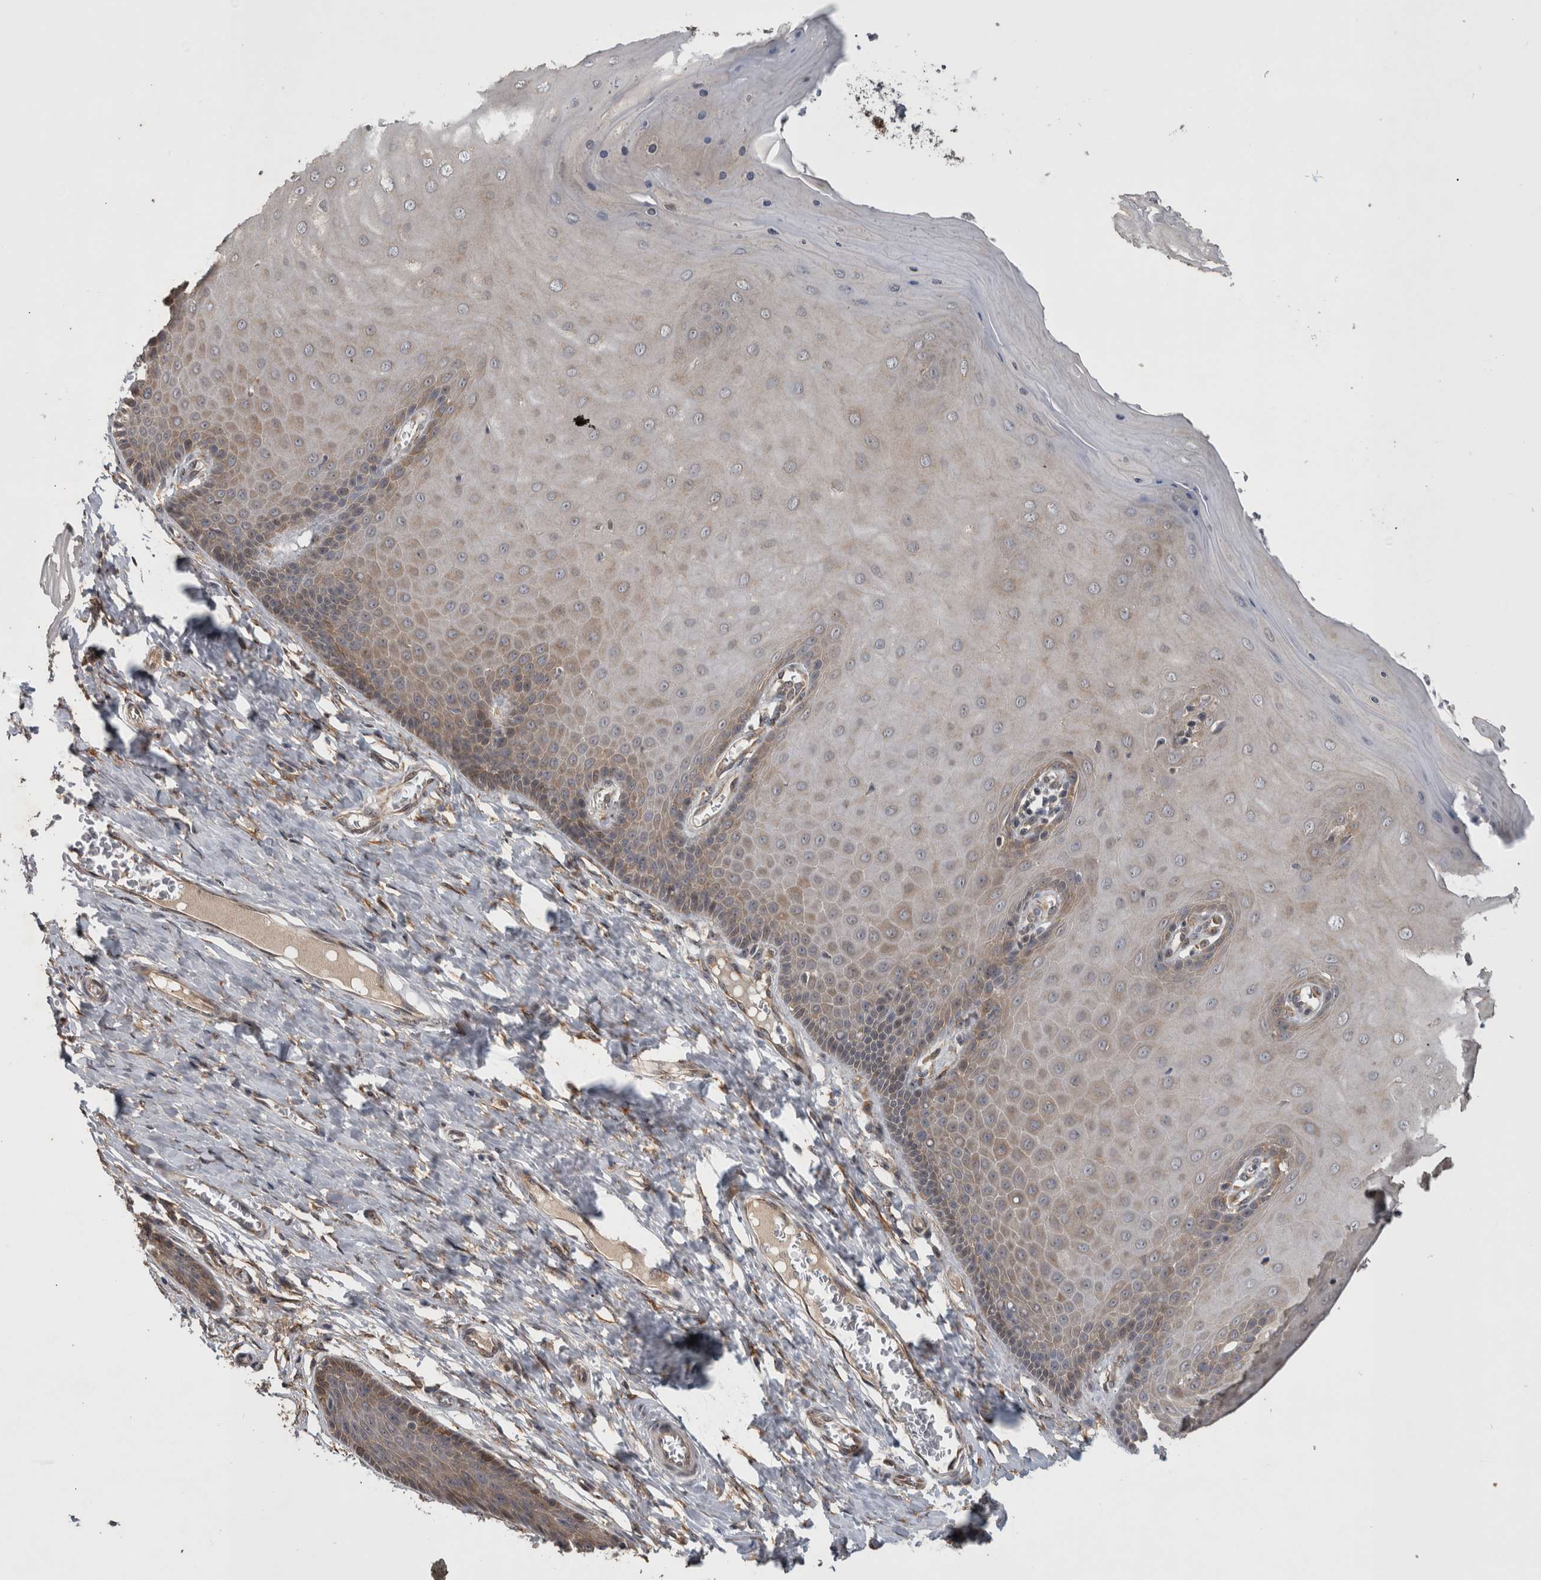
{"staining": {"intensity": "weak", "quantity": "<25%", "location": "cytoplasmic/membranous"}, "tissue": "cervix", "cell_type": "Glandular cells", "image_type": "normal", "snomed": [{"axis": "morphology", "description": "Normal tissue, NOS"}, {"axis": "topography", "description": "Cervix"}], "caption": "IHC image of normal cervix: cervix stained with DAB (3,3'-diaminobenzidine) displays no significant protein expression in glandular cells.", "gene": "ATXN2", "patient": {"sex": "female", "age": 55}}